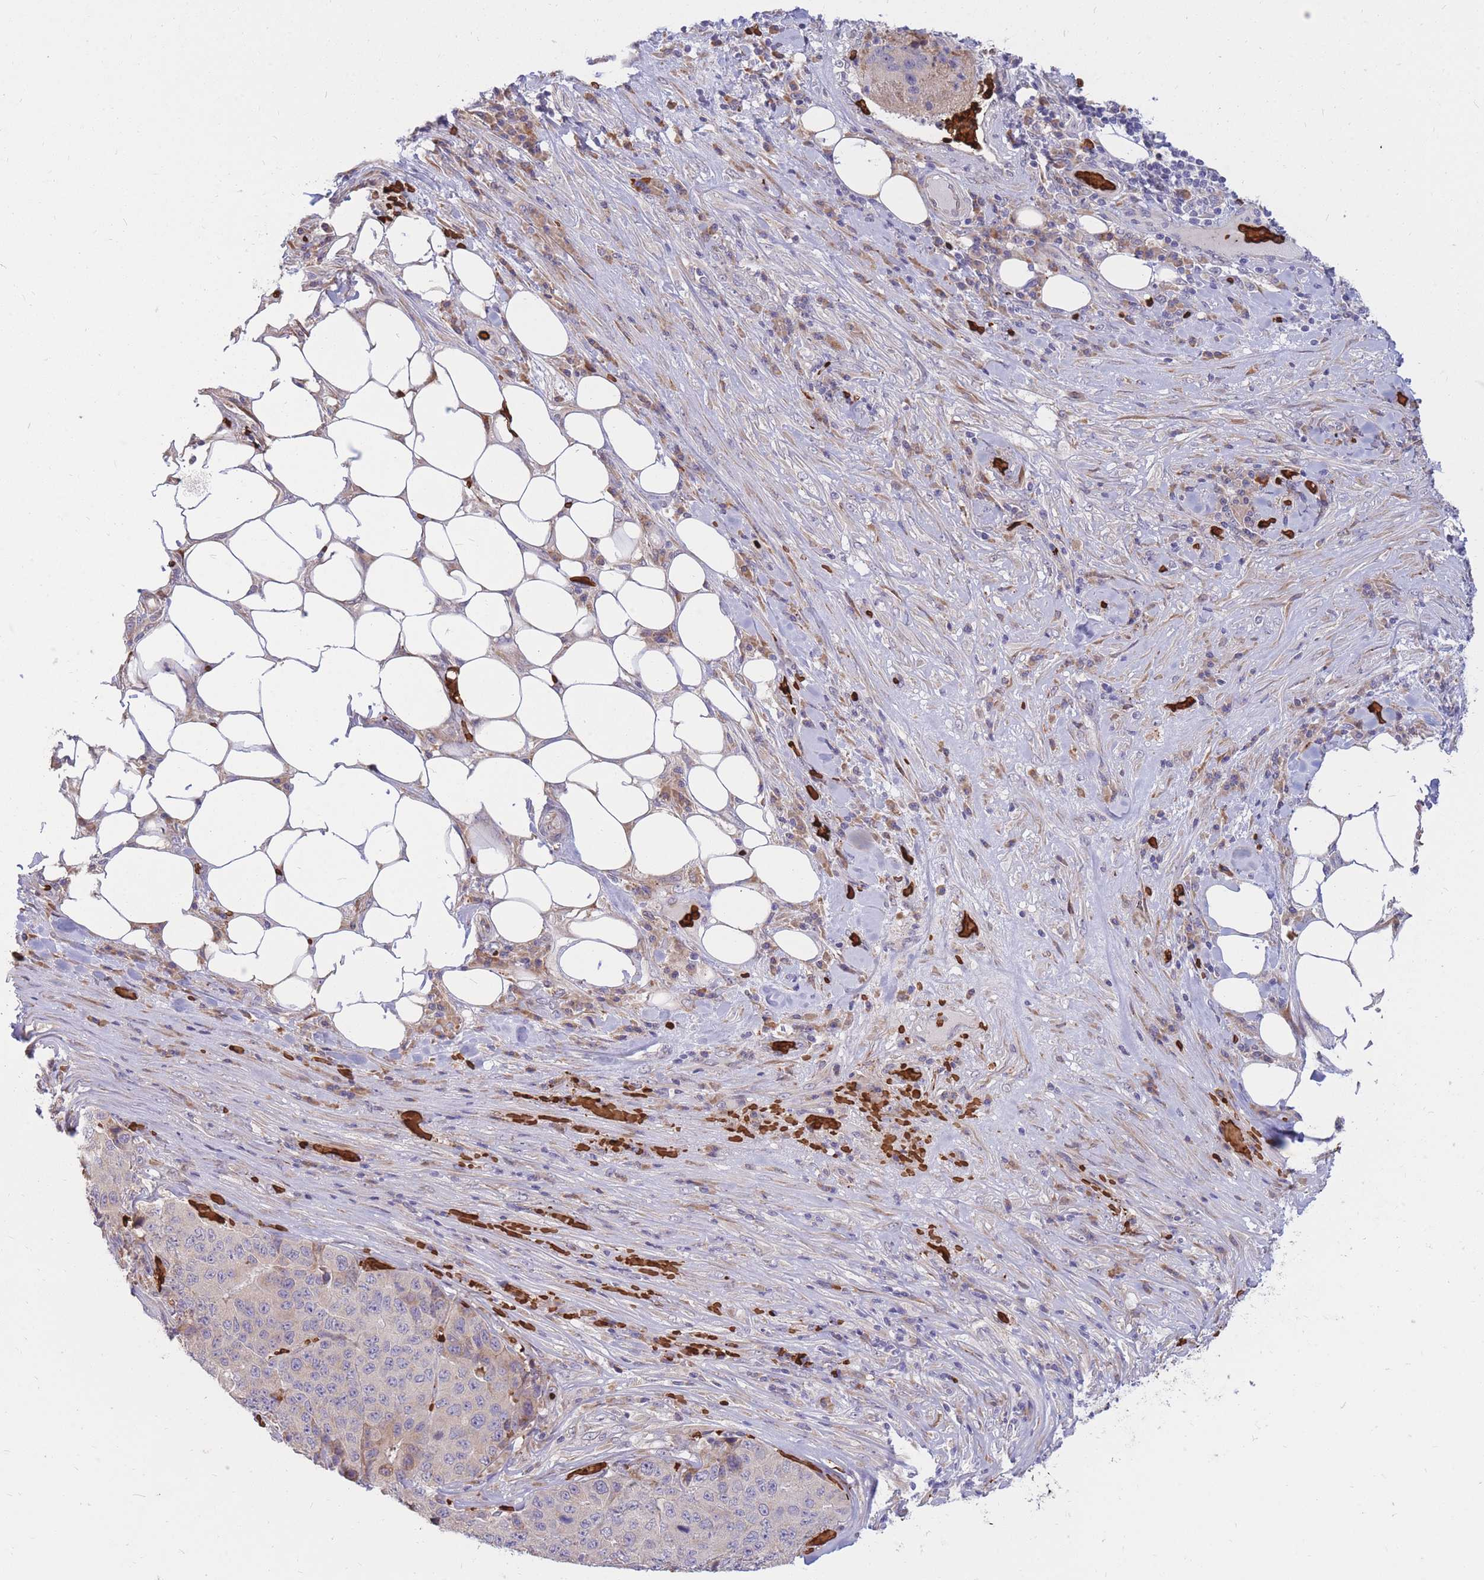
{"staining": {"intensity": "weak", "quantity": "<25%", "location": "cytoplasmic/membranous"}, "tissue": "stomach cancer", "cell_type": "Tumor cells", "image_type": "cancer", "snomed": [{"axis": "morphology", "description": "Adenocarcinoma, NOS"}, {"axis": "topography", "description": "Stomach"}], "caption": "Immunohistochemistry (IHC) of human stomach adenocarcinoma shows no staining in tumor cells. (Stains: DAB (3,3'-diaminobenzidine) immunohistochemistry (IHC) with hematoxylin counter stain, Microscopy: brightfield microscopy at high magnification).", "gene": "ATP10D", "patient": {"sex": "male", "age": 71}}